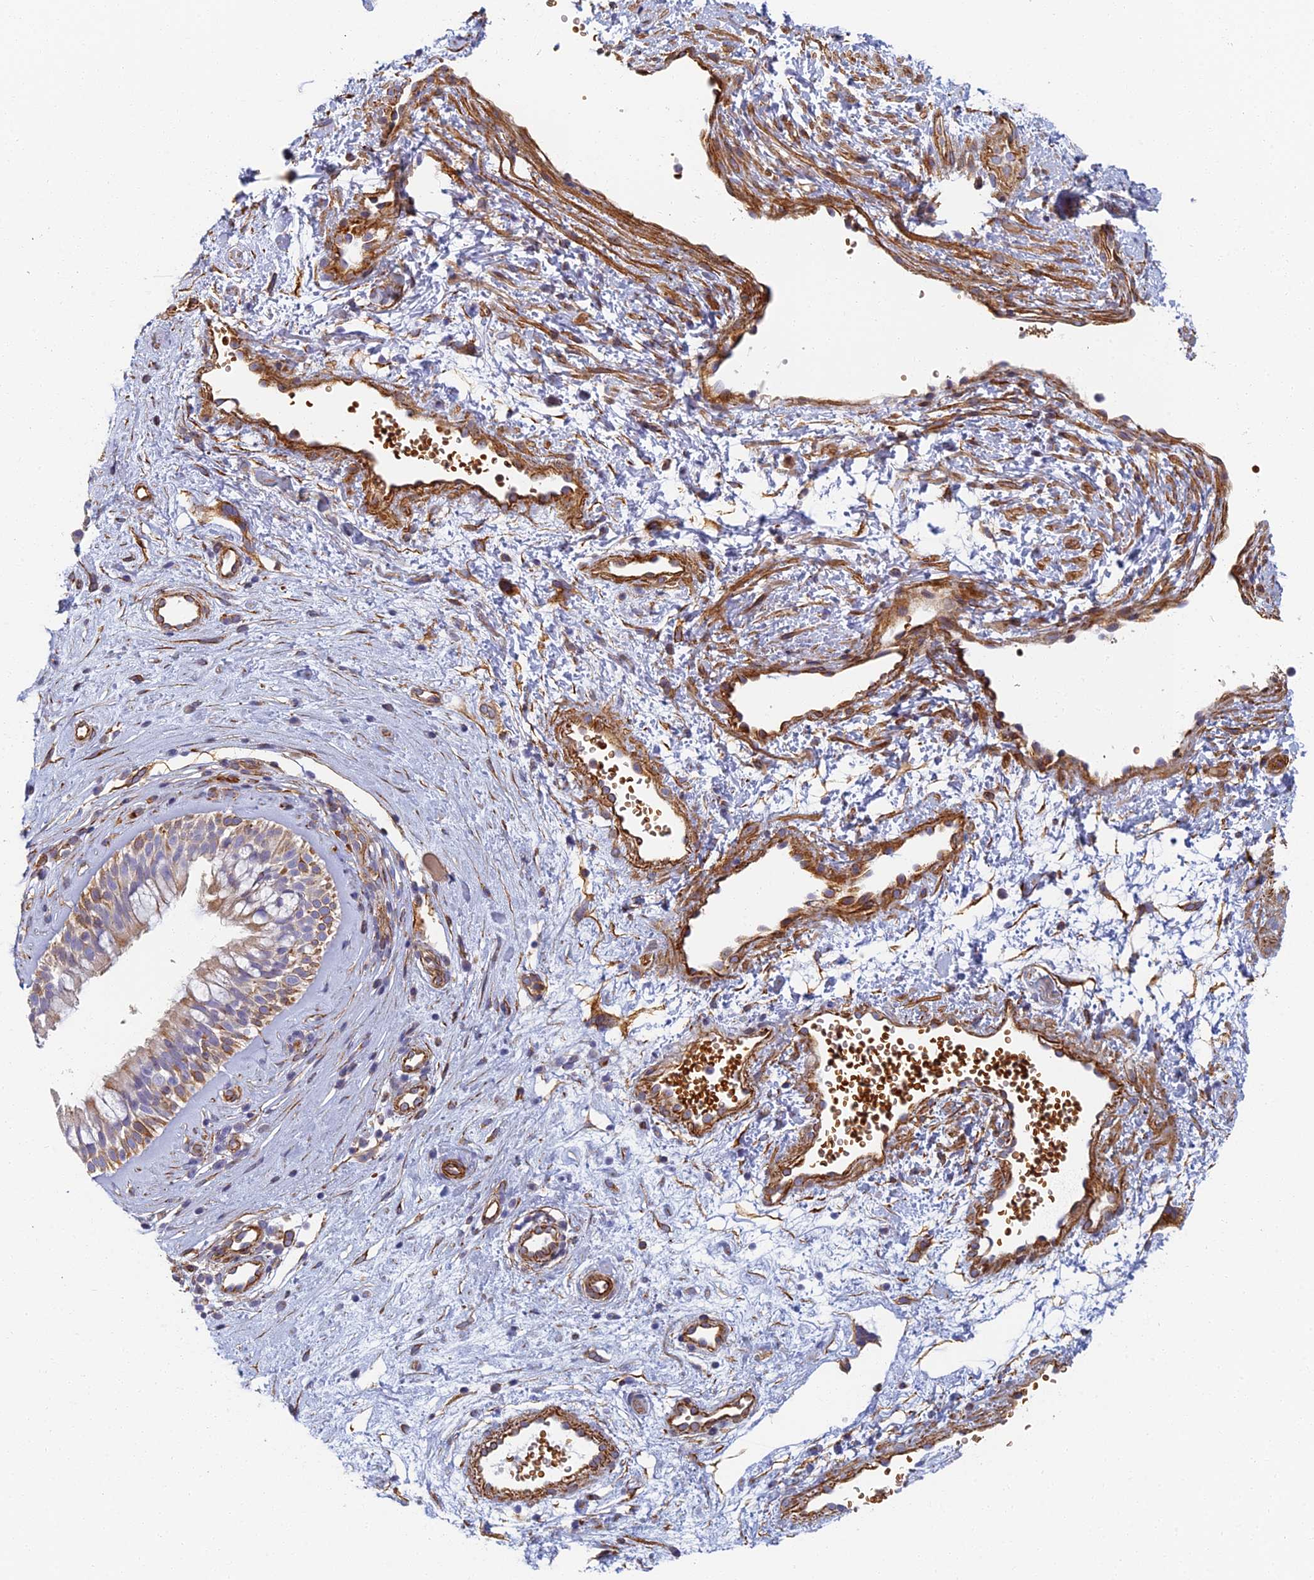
{"staining": {"intensity": "moderate", "quantity": "25%-75%", "location": "cytoplasmic/membranous"}, "tissue": "nasopharynx", "cell_type": "Respiratory epithelial cells", "image_type": "normal", "snomed": [{"axis": "morphology", "description": "Normal tissue, NOS"}, {"axis": "topography", "description": "Nasopharynx"}], "caption": "Respiratory epithelial cells reveal medium levels of moderate cytoplasmic/membranous expression in approximately 25%-75% of cells in unremarkable nasopharynx.", "gene": "ABCB10", "patient": {"sex": "male", "age": 32}}